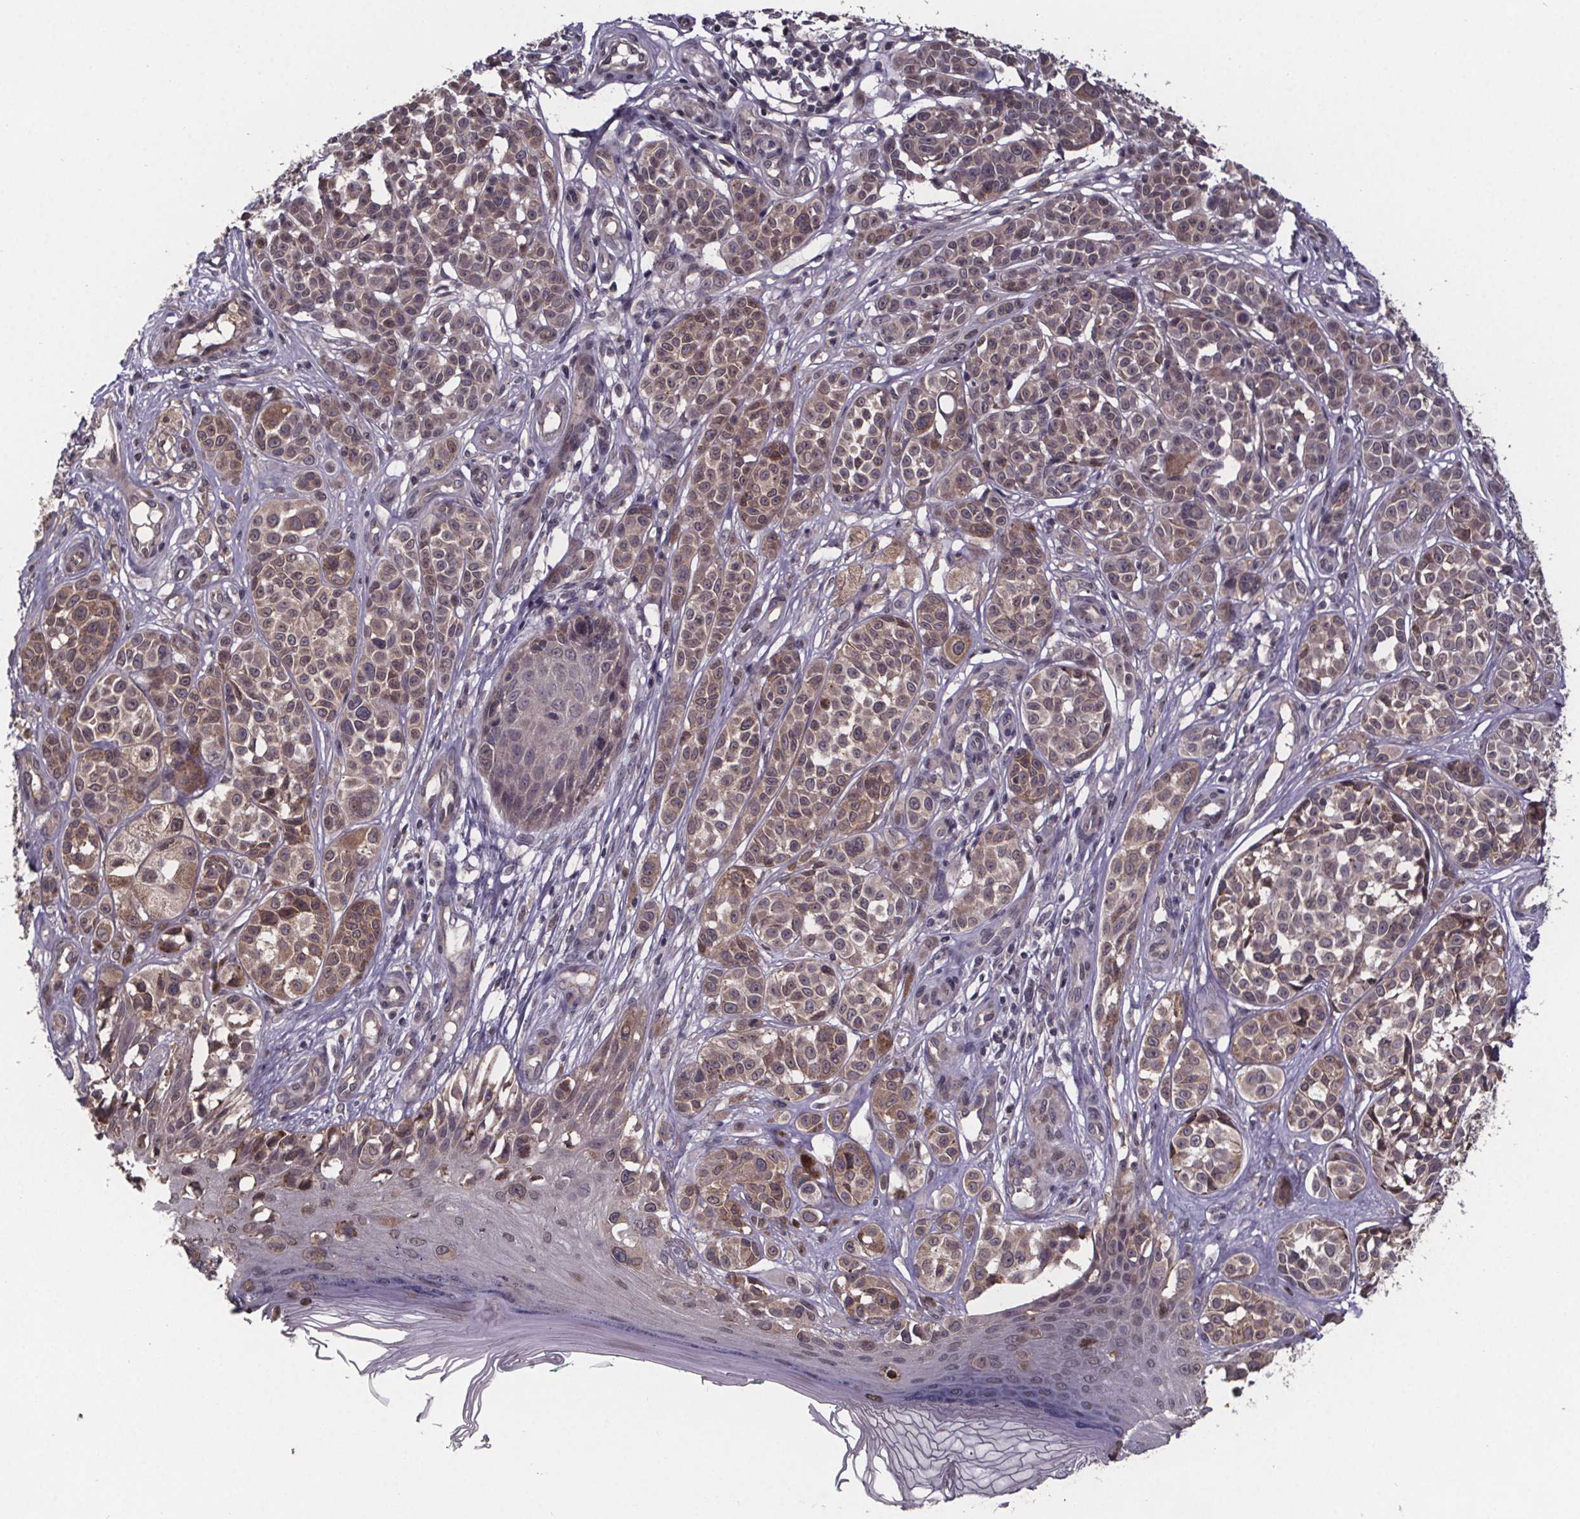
{"staining": {"intensity": "moderate", "quantity": ">75%", "location": "cytoplasmic/membranous"}, "tissue": "melanoma", "cell_type": "Tumor cells", "image_type": "cancer", "snomed": [{"axis": "morphology", "description": "Malignant melanoma, NOS"}, {"axis": "topography", "description": "Skin"}], "caption": "IHC histopathology image of human malignant melanoma stained for a protein (brown), which exhibits medium levels of moderate cytoplasmic/membranous staining in approximately >75% of tumor cells.", "gene": "SAT1", "patient": {"sex": "female", "age": 90}}